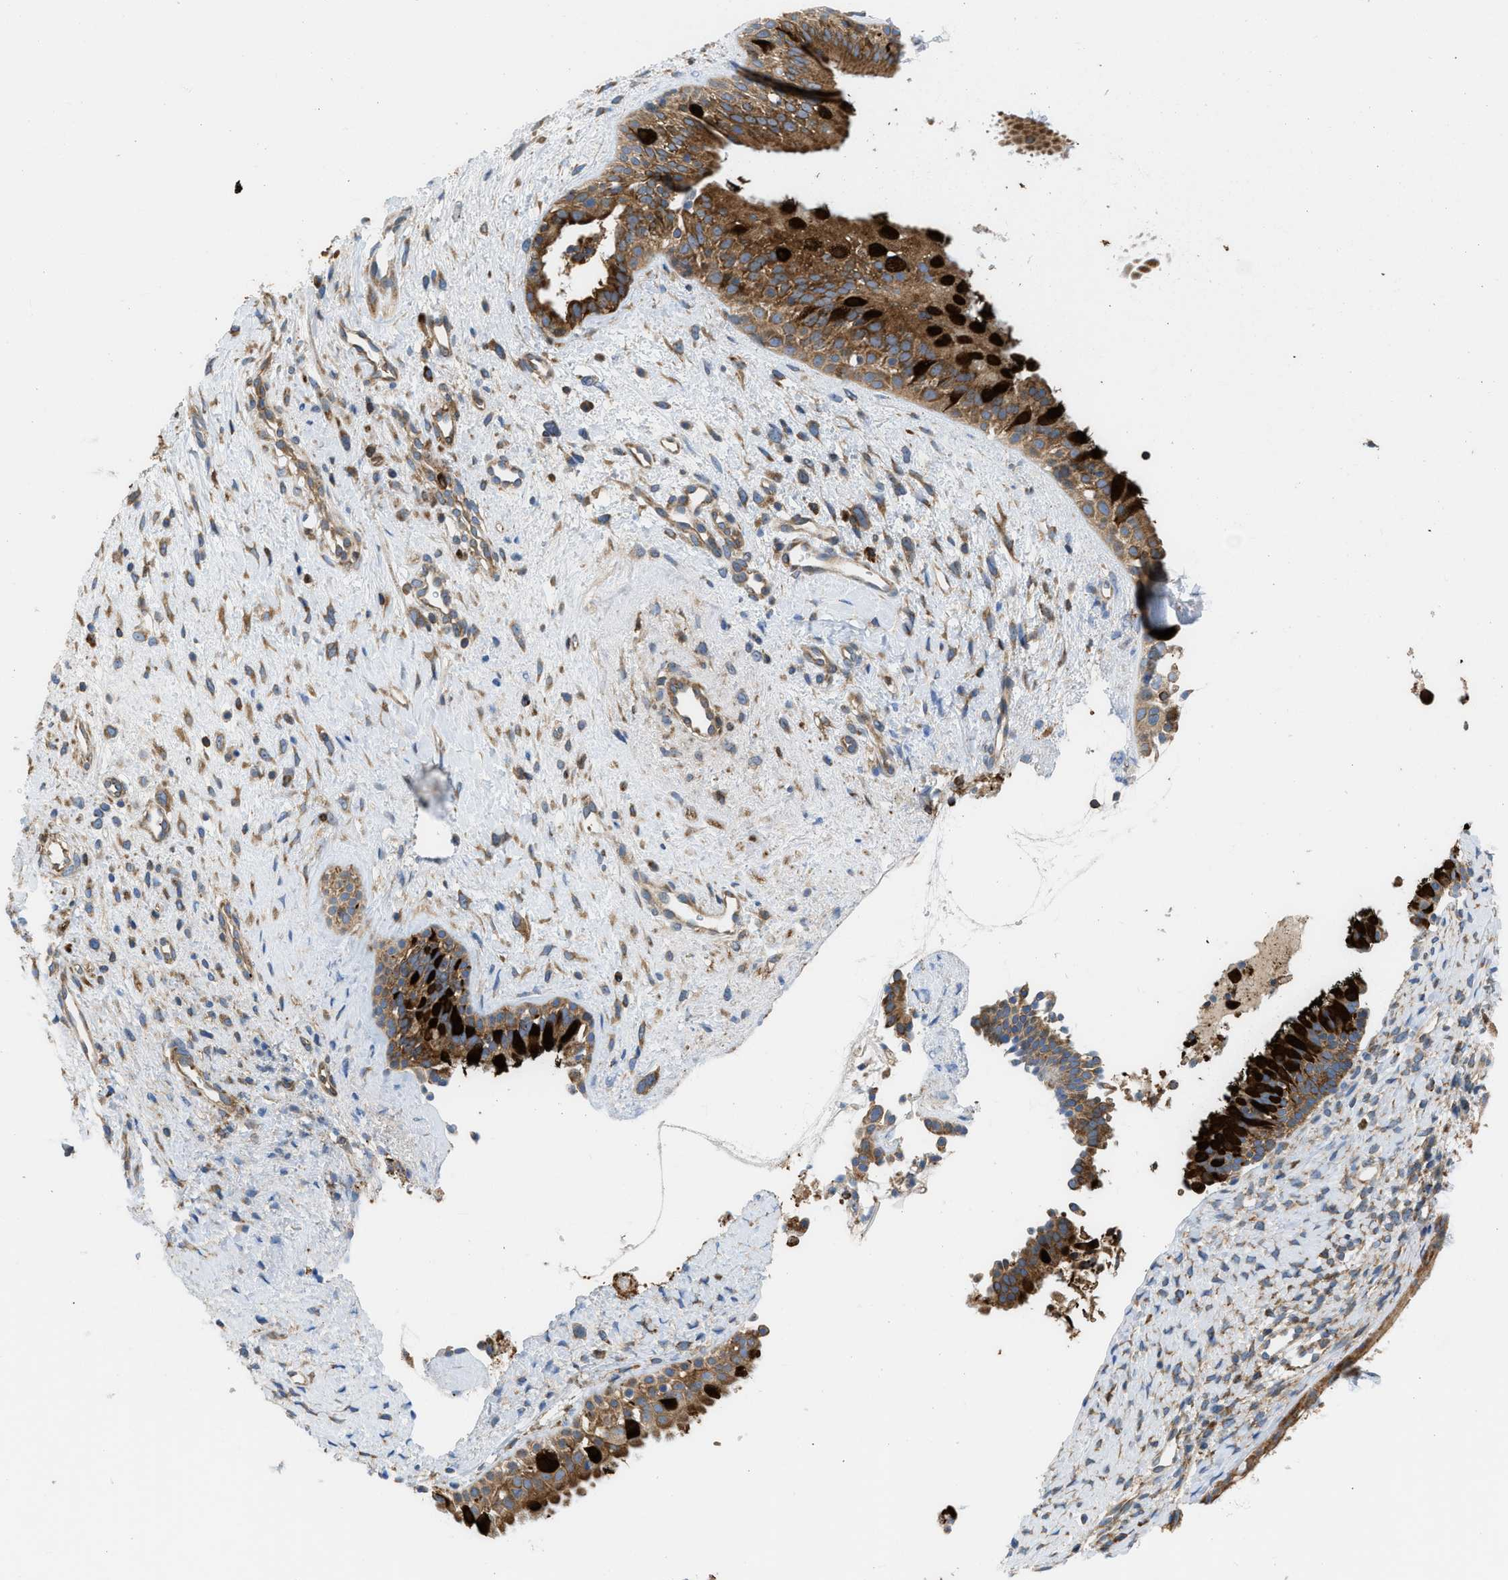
{"staining": {"intensity": "strong", "quantity": ">75%", "location": "cytoplasmic/membranous"}, "tissue": "nasopharynx", "cell_type": "Respiratory epithelial cells", "image_type": "normal", "snomed": [{"axis": "morphology", "description": "Normal tissue, NOS"}, {"axis": "topography", "description": "Nasopharynx"}], "caption": "Normal nasopharynx demonstrates strong cytoplasmic/membranous staining in approximately >75% of respiratory epithelial cells, visualized by immunohistochemistry. The protein of interest is shown in brown color, while the nuclei are stained blue.", "gene": "GPAT4", "patient": {"sex": "male", "age": 22}}